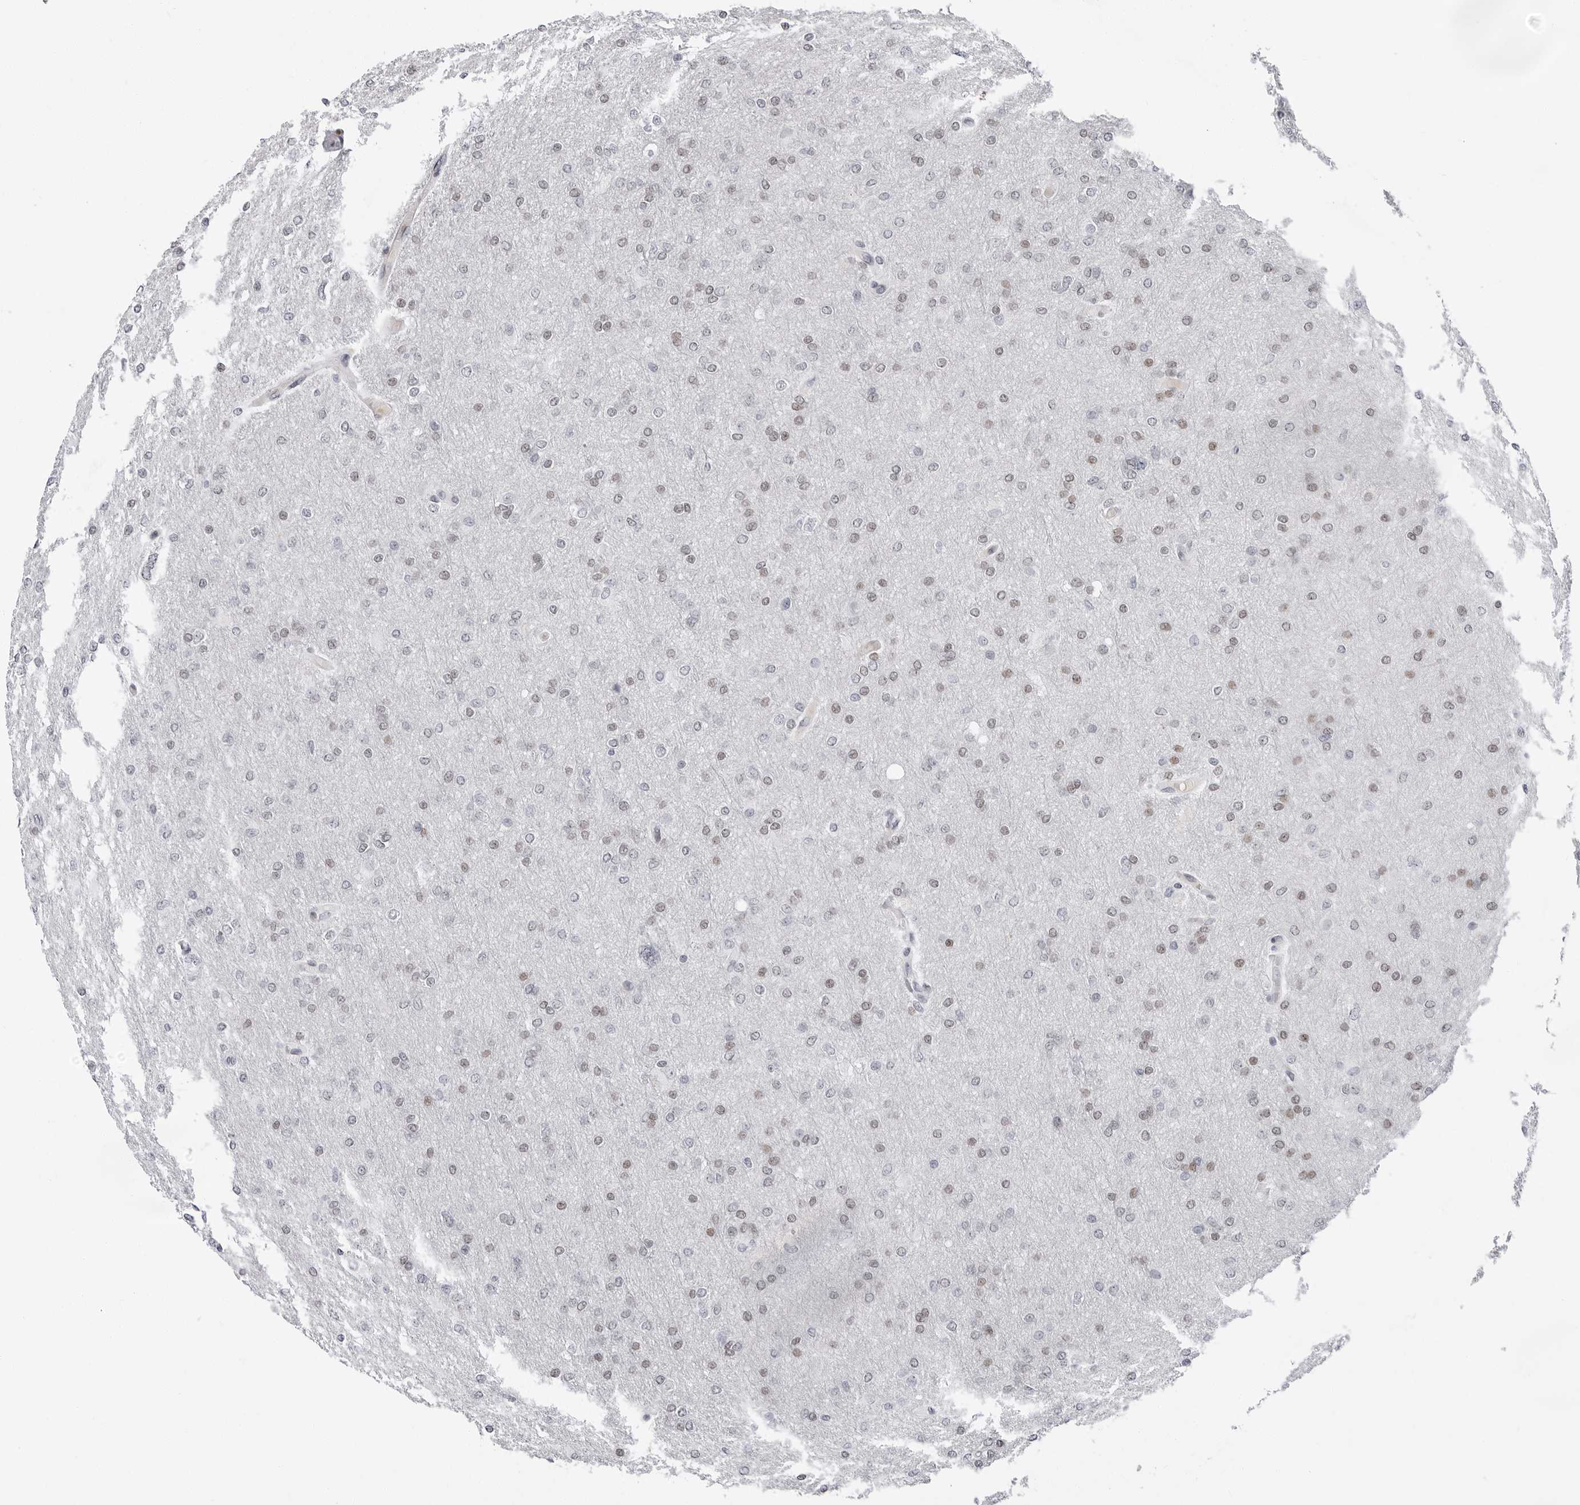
{"staining": {"intensity": "weak", "quantity": "25%-75%", "location": "nuclear"}, "tissue": "glioma", "cell_type": "Tumor cells", "image_type": "cancer", "snomed": [{"axis": "morphology", "description": "Glioma, malignant, High grade"}, {"axis": "topography", "description": "Cerebral cortex"}], "caption": "Brown immunohistochemical staining in human glioma shows weak nuclear staining in about 25%-75% of tumor cells. Using DAB (3,3'-diaminobenzidine) (brown) and hematoxylin (blue) stains, captured at high magnification using brightfield microscopy.", "gene": "VEZF1", "patient": {"sex": "female", "age": 36}}